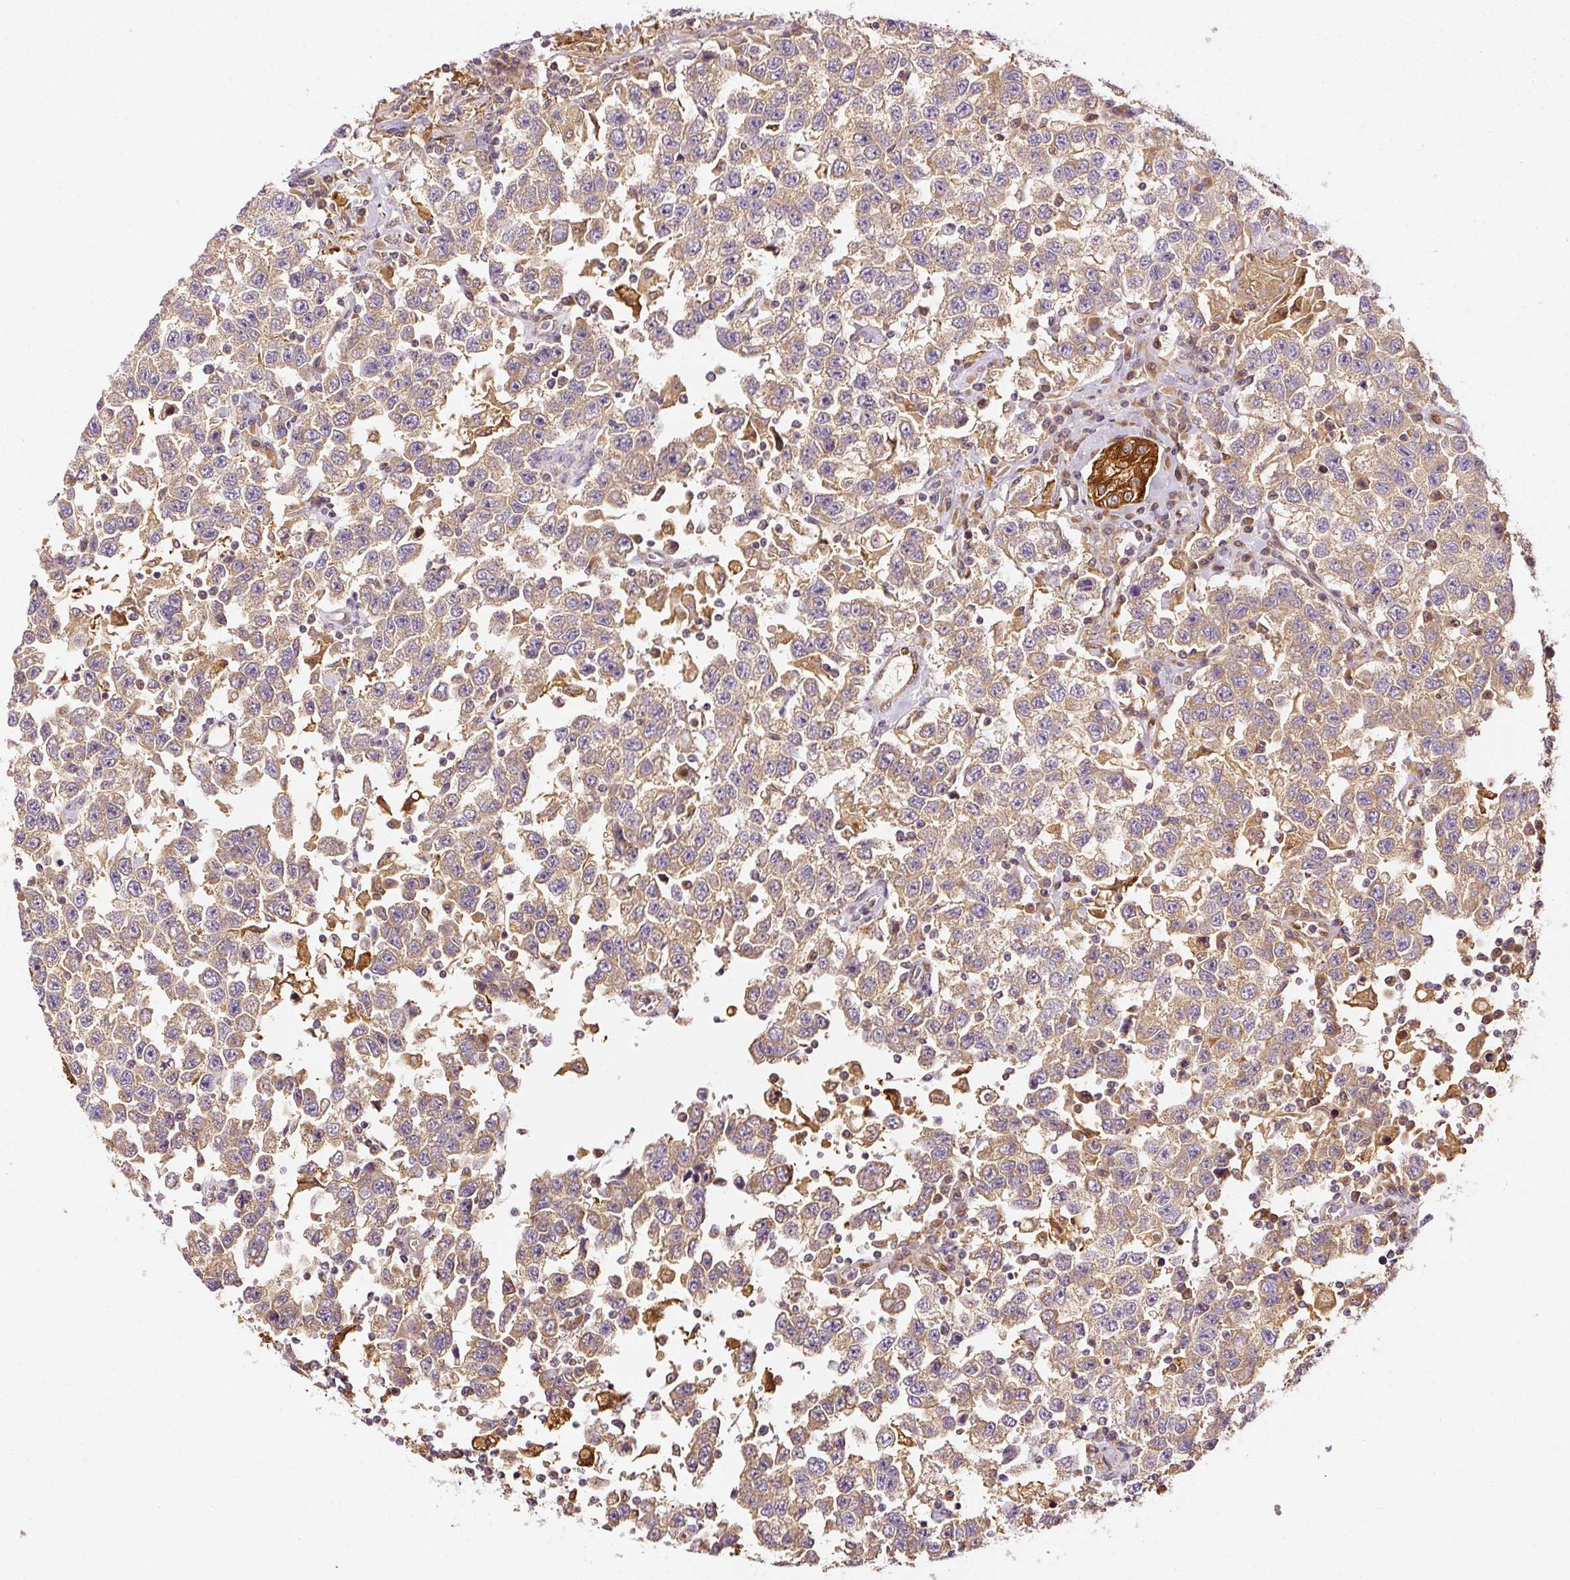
{"staining": {"intensity": "moderate", "quantity": ">75%", "location": "cytoplasmic/membranous"}, "tissue": "testis cancer", "cell_type": "Tumor cells", "image_type": "cancer", "snomed": [{"axis": "morphology", "description": "Seminoma, NOS"}, {"axis": "topography", "description": "Testis"}], "caption": "Brown immunohistochemical staining in human seminoma (testis) exhibits moderate cytoplasmic/membranous positivity in about >75% of tumor cells. (Stains: DAB in brown, nuclei in blue, Microscopy: brightfield microscopy at high magnification).", "gene": "NAPA", "patient": {"sex": "male", "age": 41}}